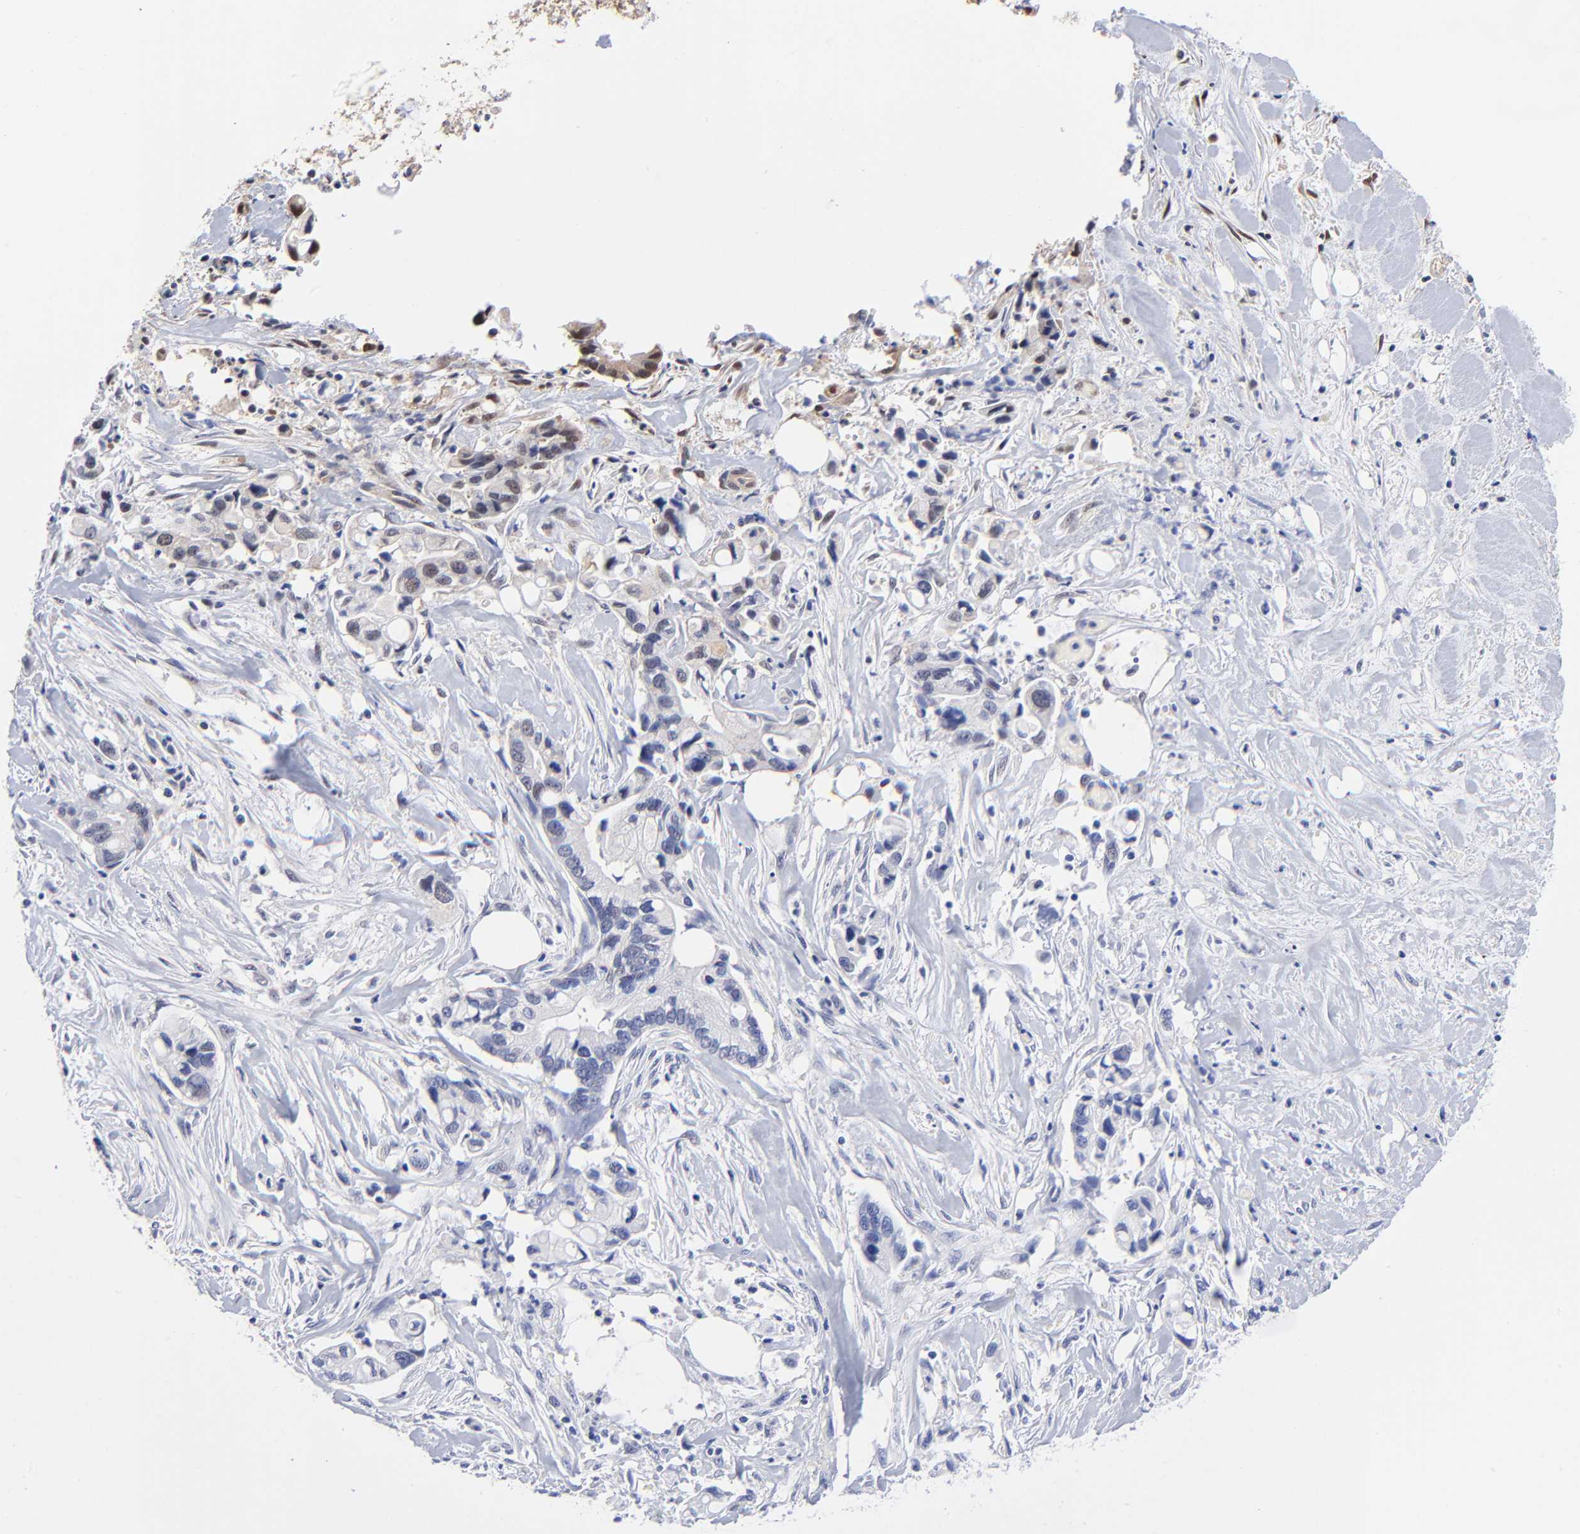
{"staining": {"intensity": "negative", "quantity": "none", "location": "none"}, "tissue": "pancreatic cancer", "cell_type": "Tumor cells", "image_type": "cancer", "snomed": [{"axis": "morphology", "description": "Adenocarcinoma, NOS"}, {"axis": "topography", "description": "Pancreas"}], "caption": "The immunohistochemistry (IHC) photomicrograph has no significant expression in tumor cells of pancreatic adenocarcinoma tissue. (DAB (3,3'-diaminobenzidine) immunohistochemistry with hematoxylin counter stain).", "gene": "PSMC4", "patient": {"sex": "male", "age": 70}}